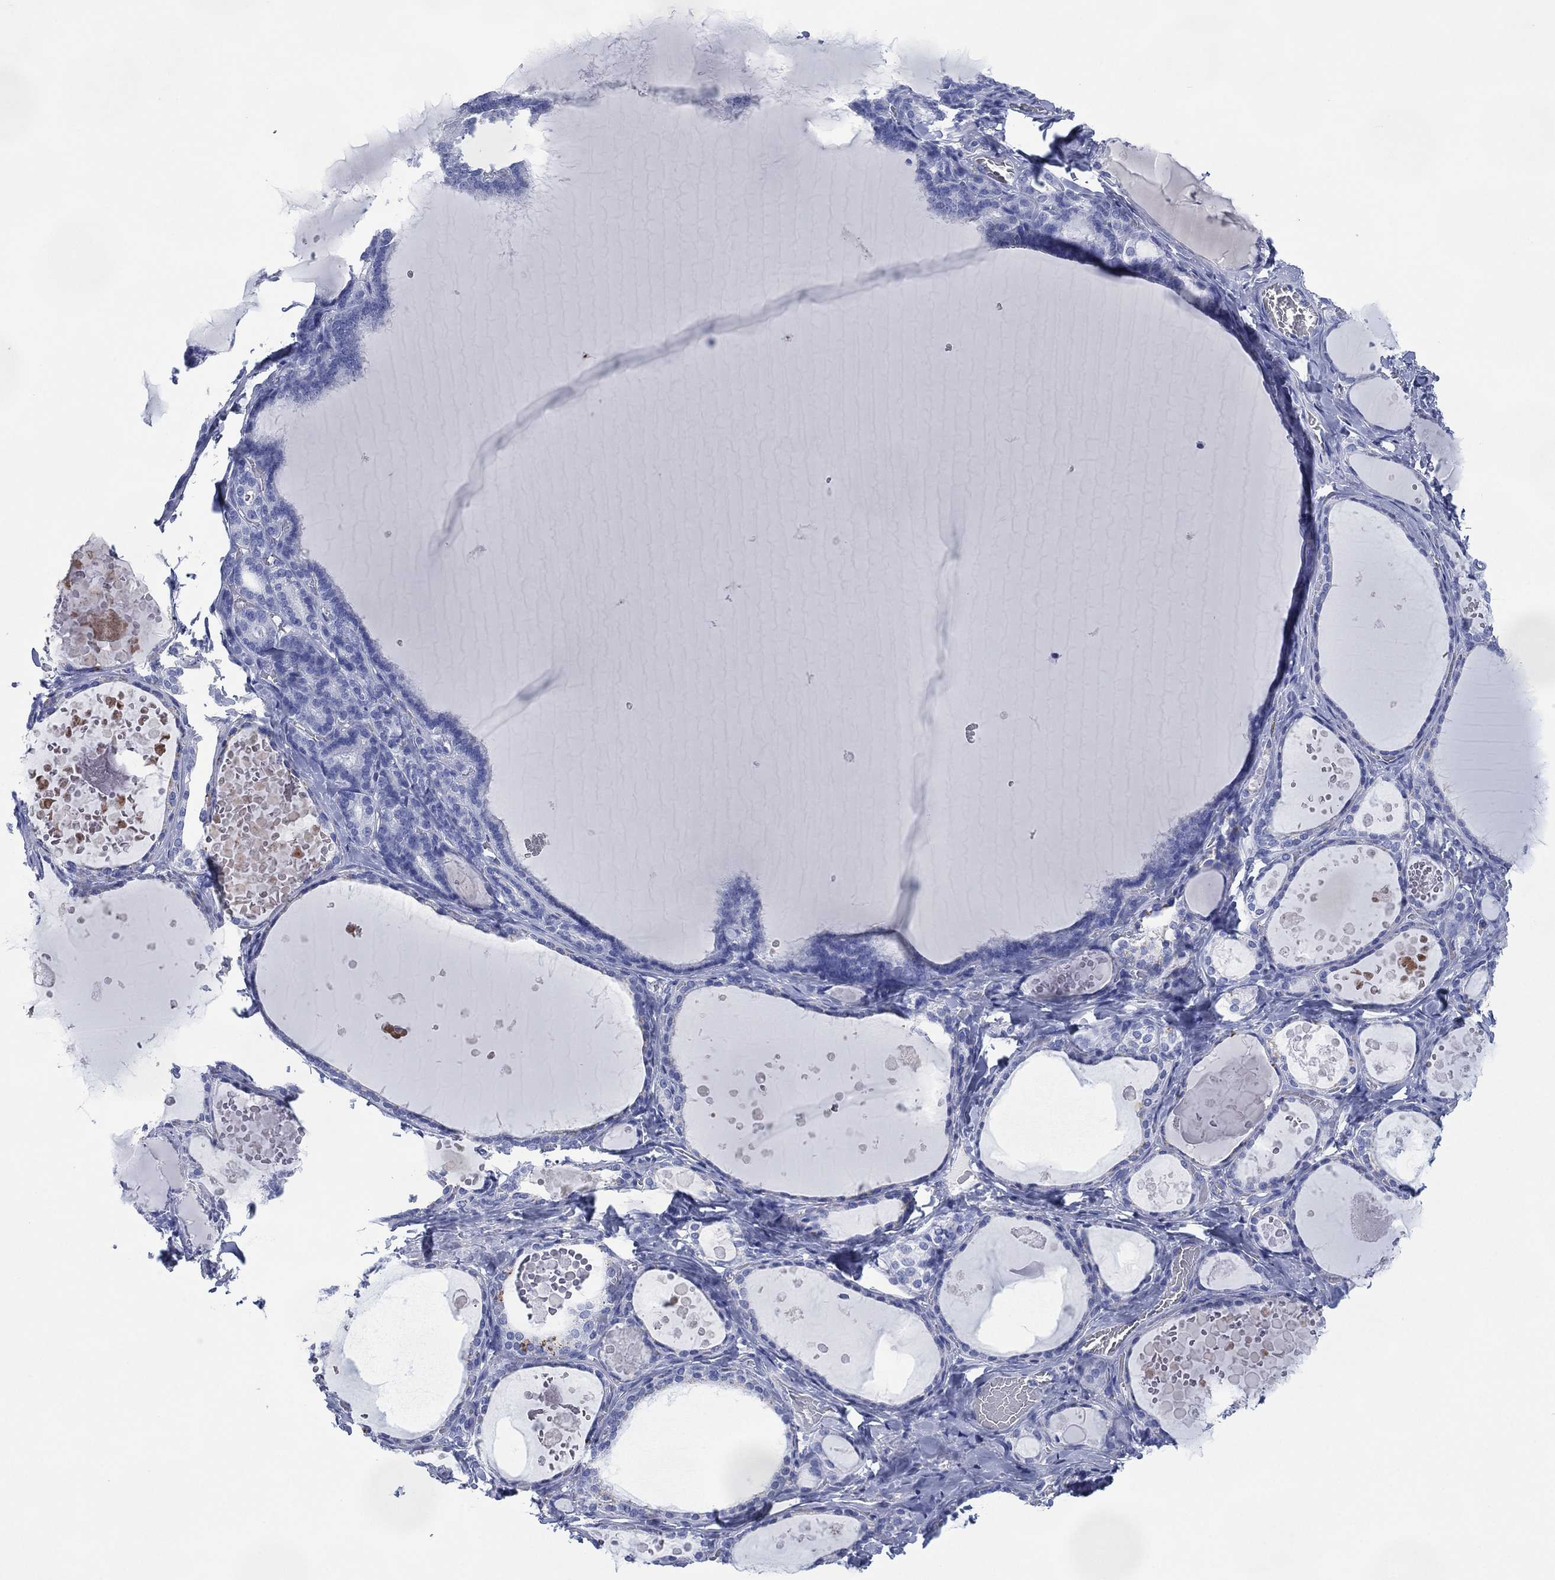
{"staining": {"intensity": "negative", "quantity": "none", "location": "none"}, "tissue": "thyroid gland", "cell_type": "Glandular cells", "image_type": "normal", "snomed": [{"axis": "morphology", "description": "Normal tissue, NOS"}, {"axis": "topography", "description": "Thyroid gland"}], "caption": "There is no significant staining in glandular cells of thyroid gland. The staining is performed using DAB brown chromogen with nuclei counter-stained in using hematoxylin.", "gene": "SIGLECL1", "patient": {"sex": "female", "age": 56}}